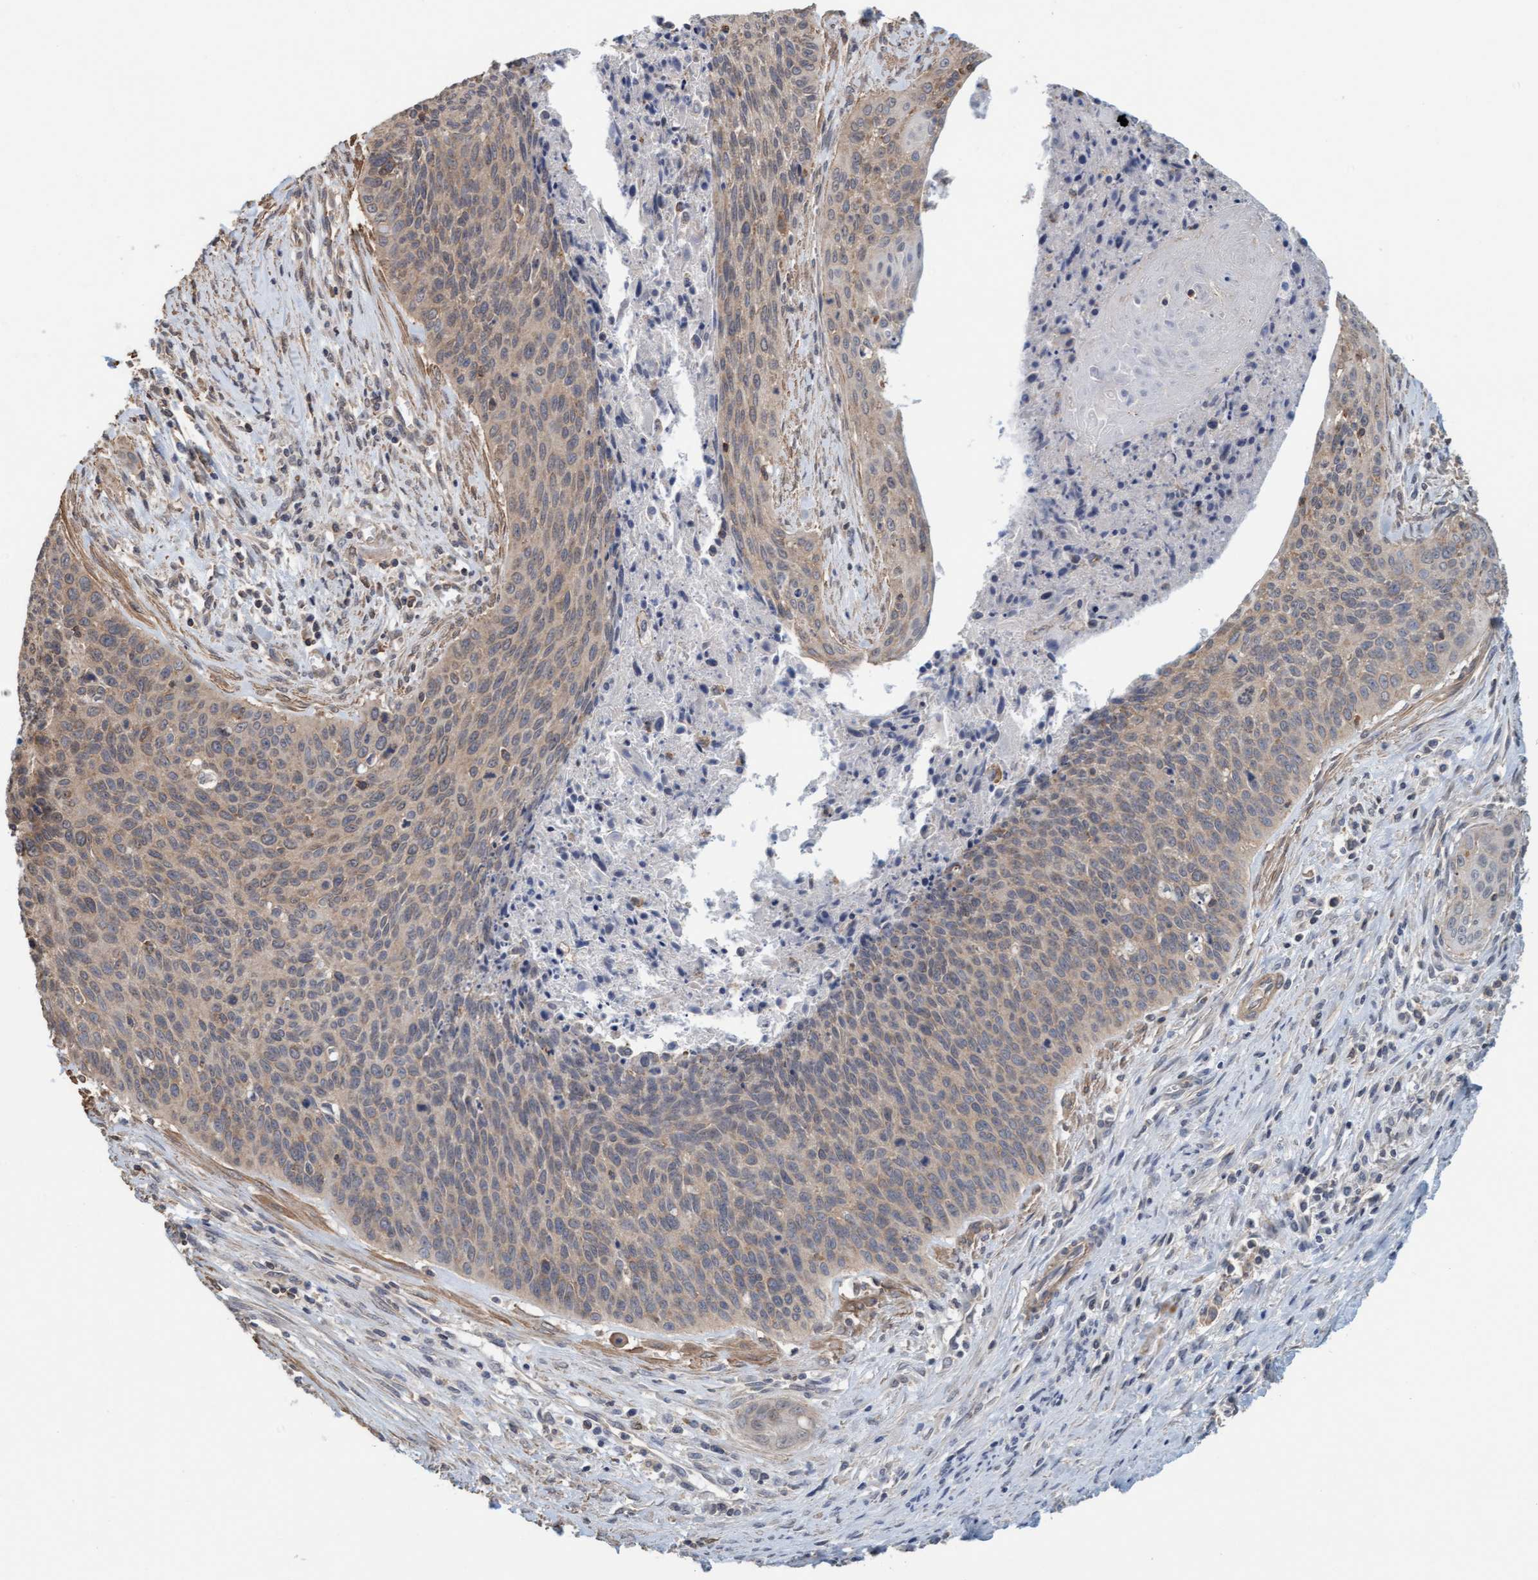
{"staining": {"intensity": "weak", "quantity": ">75%", "location": "cytoplasmic/membranous"}, "tissue": "cervical cancer", "cell_type": "Tumor cells", "image_type": "cancer", "snomed": [{"axis": "morphology", "description": "Squamous cell carcinoma, NOS"}, {"axis": "topography", "description": "Cervix"}], "caption": "Weak cytoplasmic/membranous protein staining is present in approximately >75% of tumor cells in squamous cell carcinoma (cervical).", "gene": "FXR2", "patient": {"sex": "female", "age": 55}}